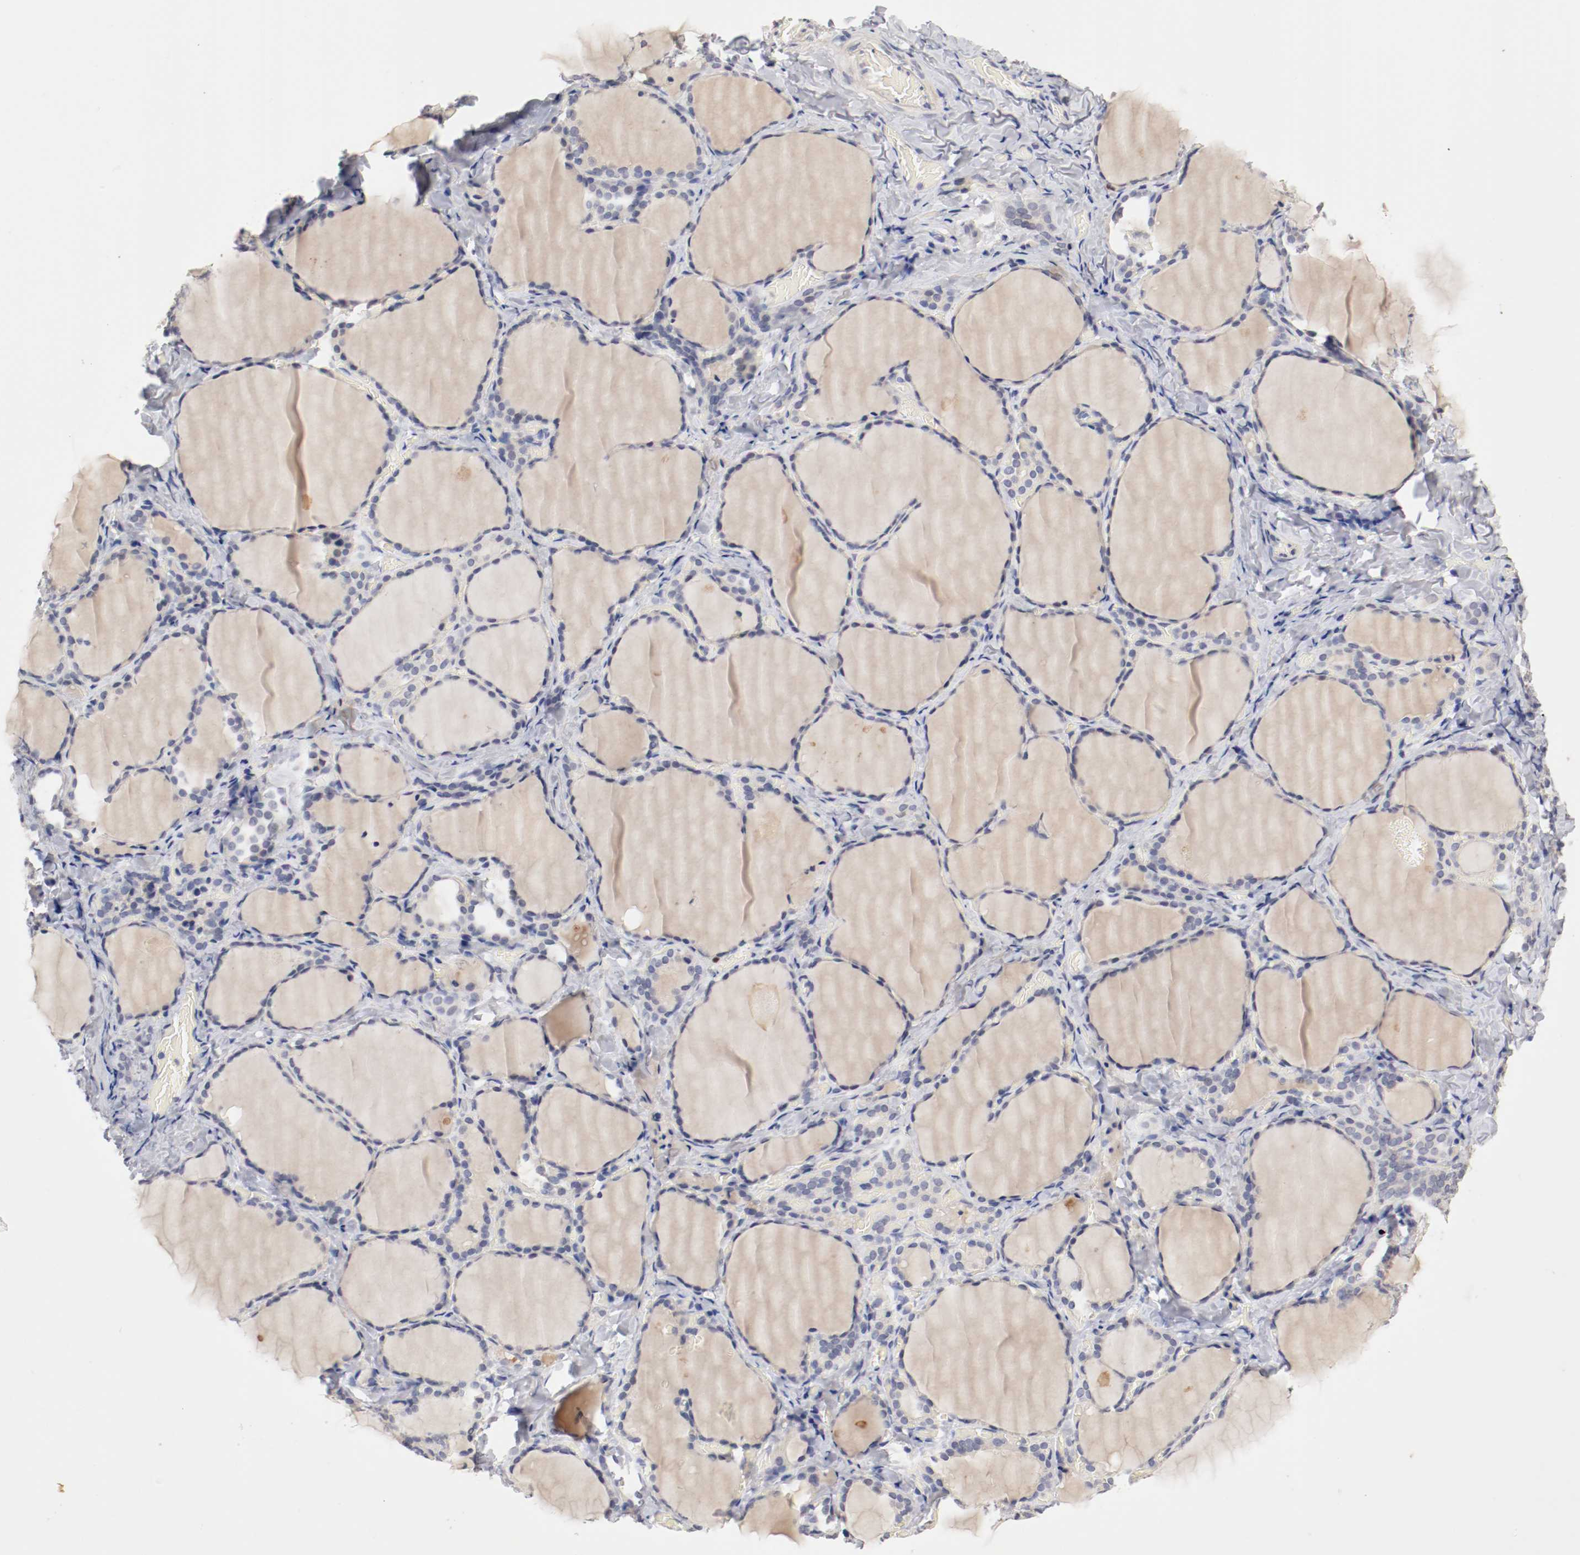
{"staining": {"intensity": "negative", "quantity": "none", "location": "none"}, "tissue": "thyroid gland", "cell_type": "Glandular cells", "image_type": "normal", "snomed": [{"axis": "morphology", "description": "Normal tissue, NOS"}, {"axis": "morphology", "description": "Papillary adenocarcinoma, NOS"}, {"axis": "topography", "description": "Thyroid gland"}], "caption": "Thyroid gland stained for a protein using IHC displays no staining glandular cells.", "gene": "CEBPE", "patient": {"sex": "female", "age": 30}}